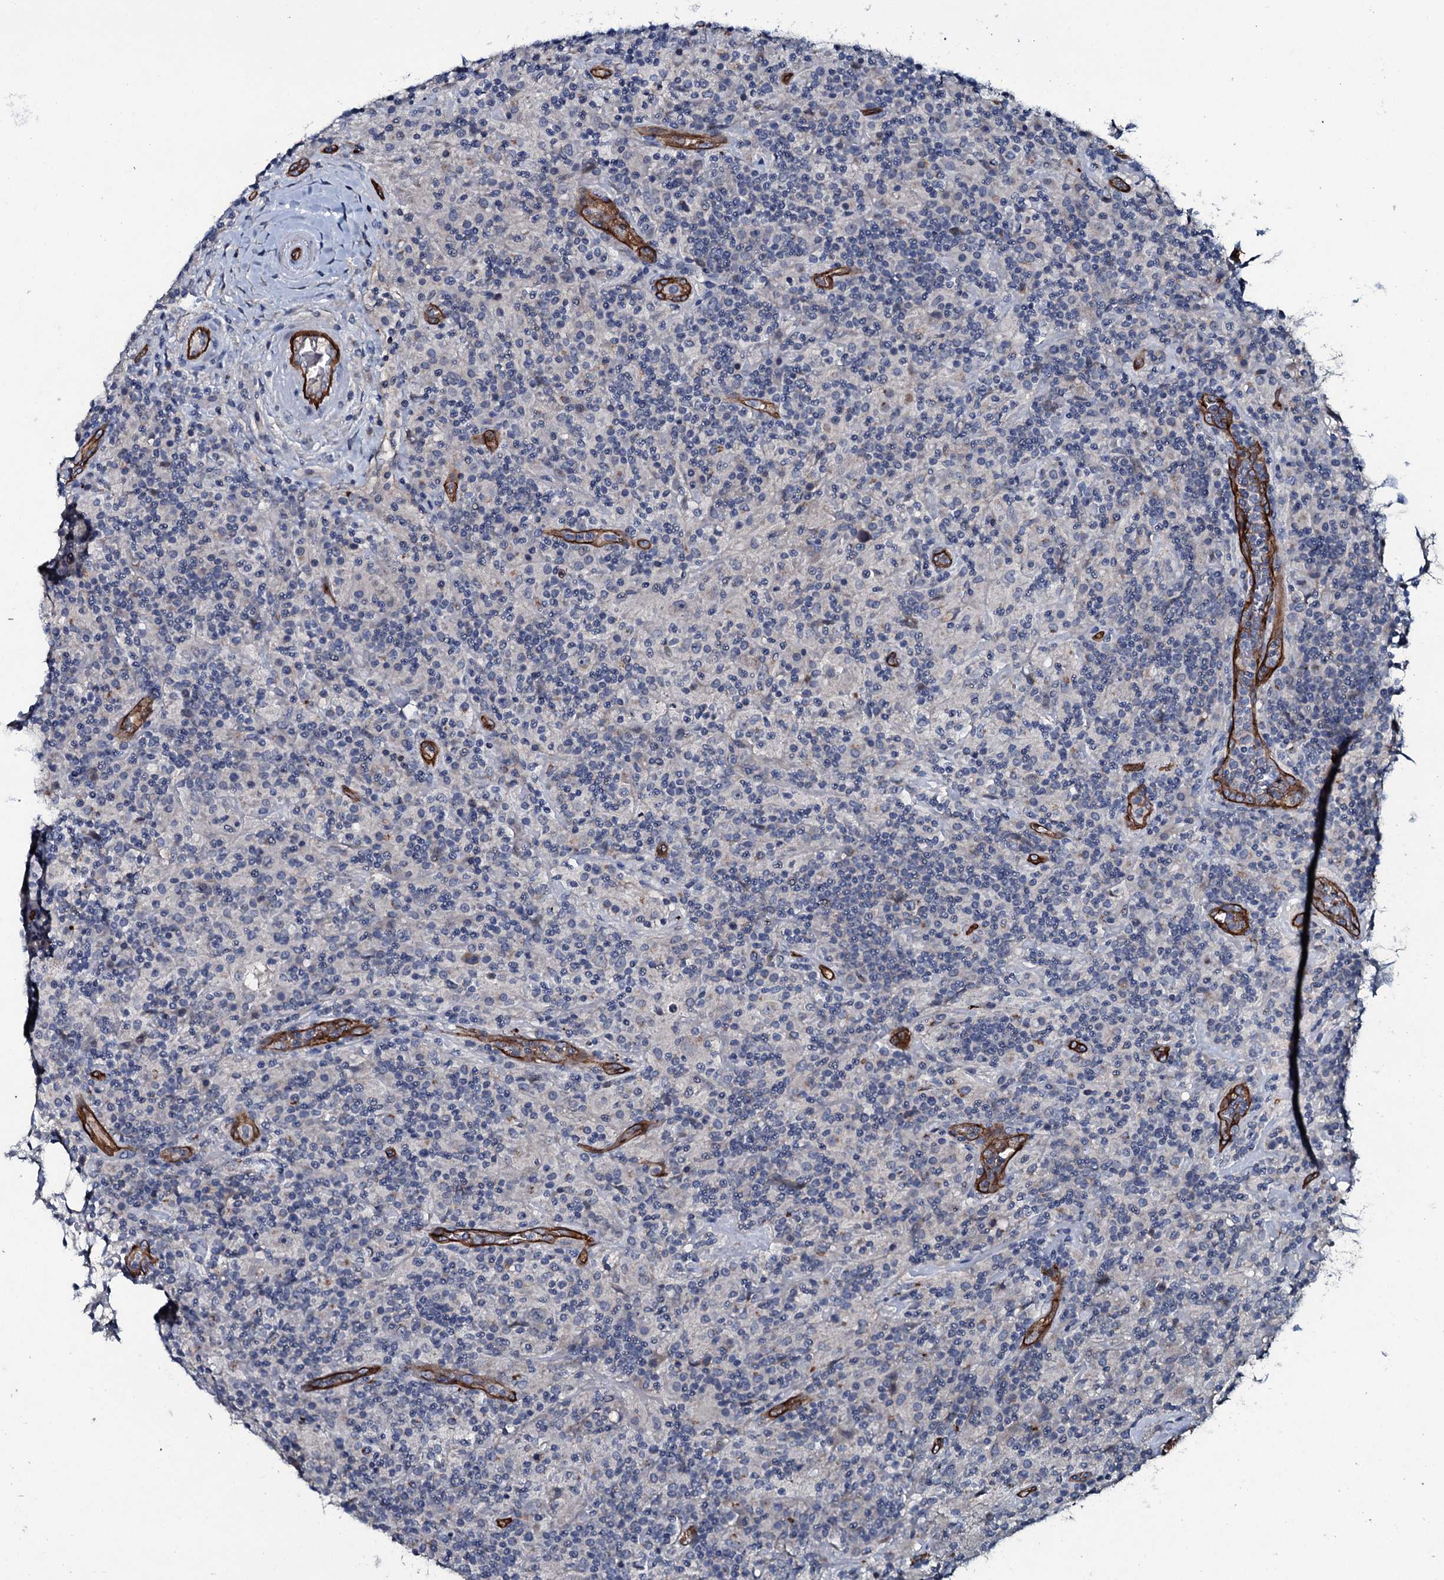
{"staining": {"intensity": "negative", "quantity": "none", "location": "none"}, "tissue": "lymphoma", "cell_type": "Tumor cells", "image_type": "cancer", "snomed": [{"axis": "morphology", "description": "Hodgkin's disease, NOS"}, {"axis": "topography", "description": "Lymph node"}], "caption": "Lymphoma was stained to show a protein in brown. There is no significant staining in tumor cells.", "gene": "CLEC14A", "patient": {"sex": "male", "age": 70}}